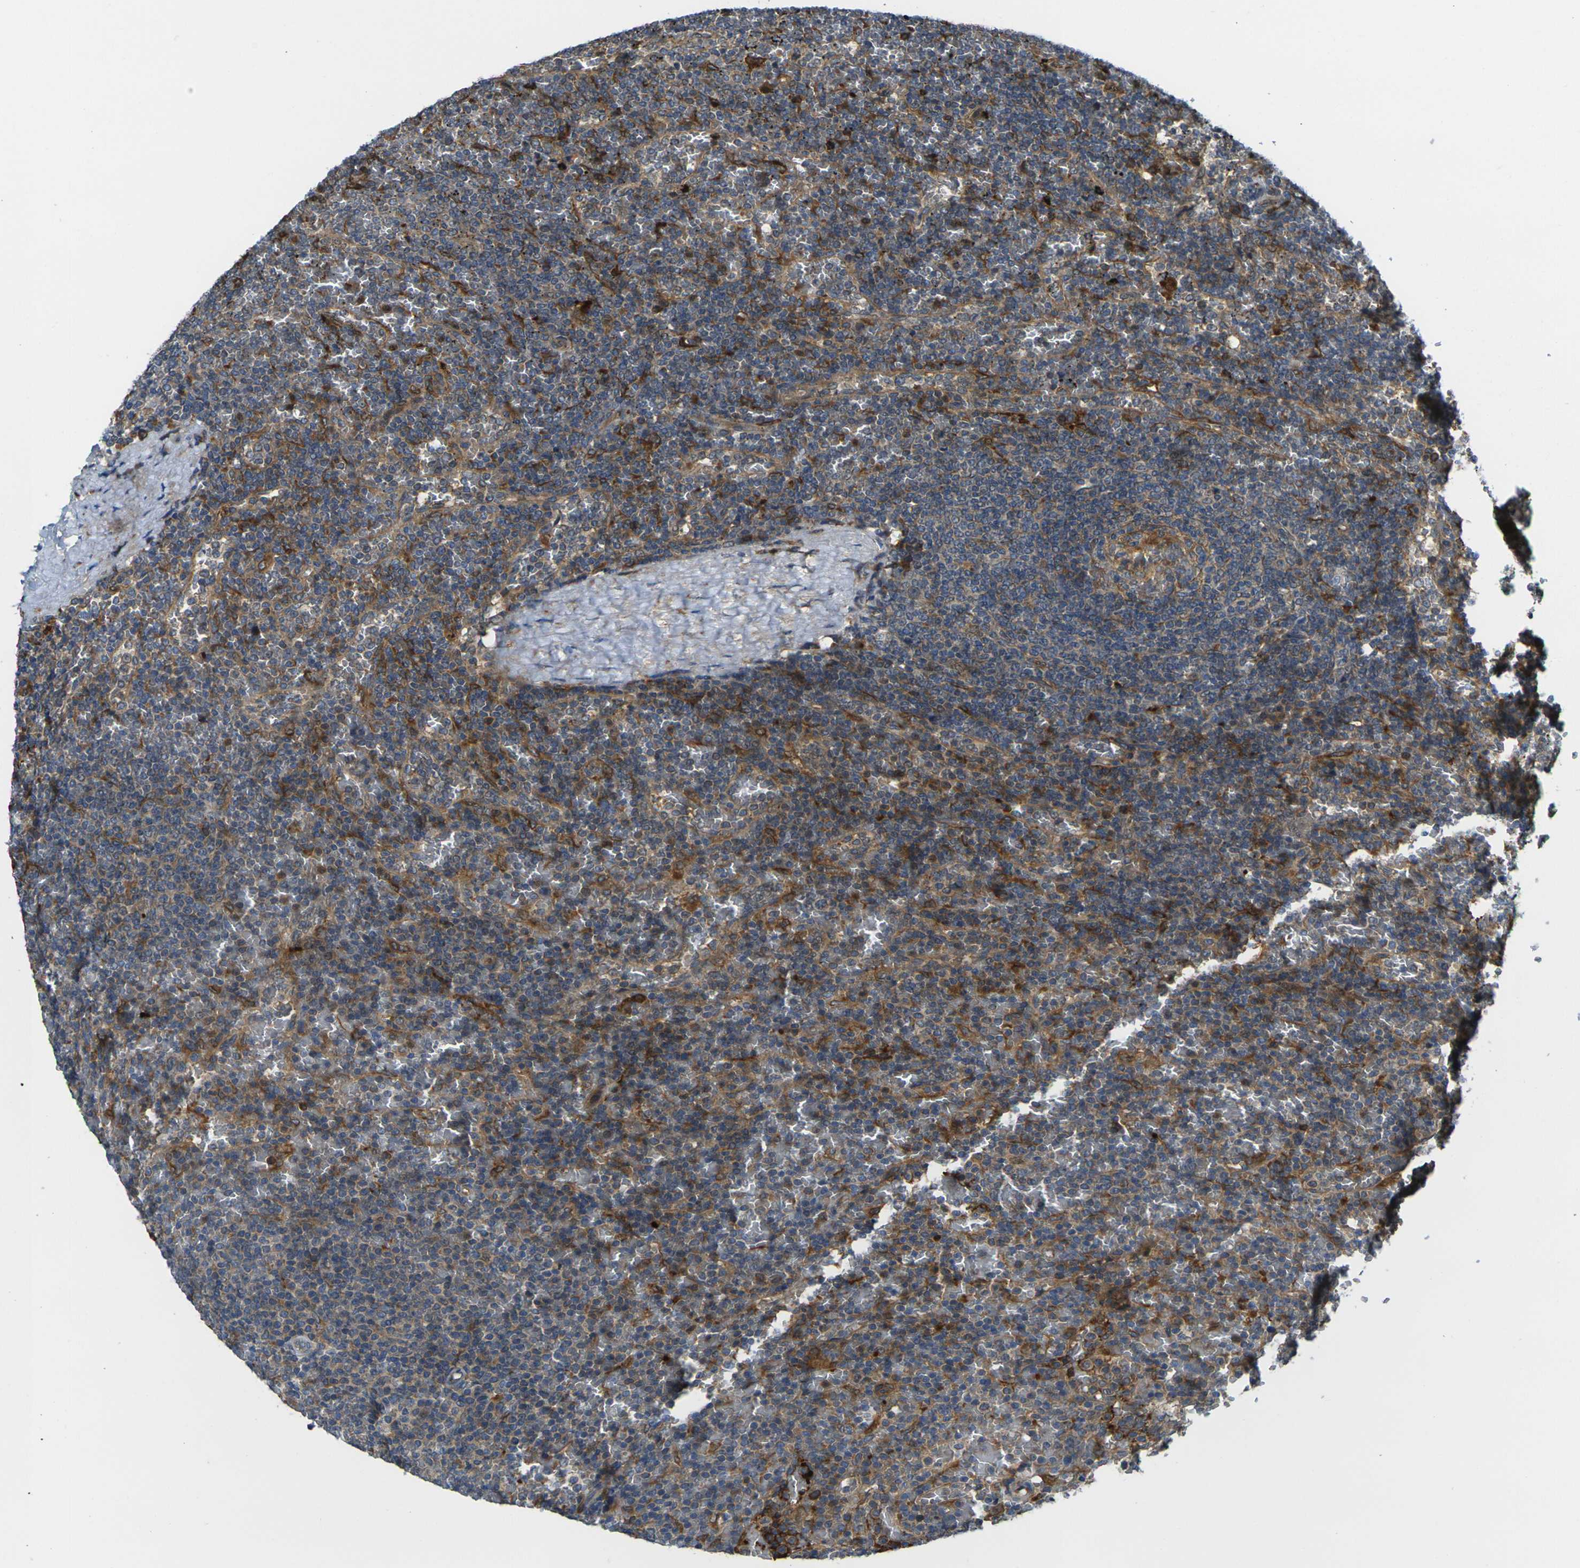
{"staining": {"intensity": "moderate", "quantity": "<25%", "location": "cytoplasmic/membranous"}, "tissue": "lymphoma", "cell_type": "Tumor cells", "image_type": "cancer", "snomed": [{"axis": "morphology", "description": "Malignant lymphoma, non-Hodgkin's type, Low grade"}, {"axis": "topography", "description": "Spleen"}], "caption": "The photomicrograph demonstrates staining of lymphoma, revealing moderate cytoplasmic/membranous protein expression (brown color) within tumor cells.", "gene": "FZD1", "patient": {"sex": "female", "age": 77}}